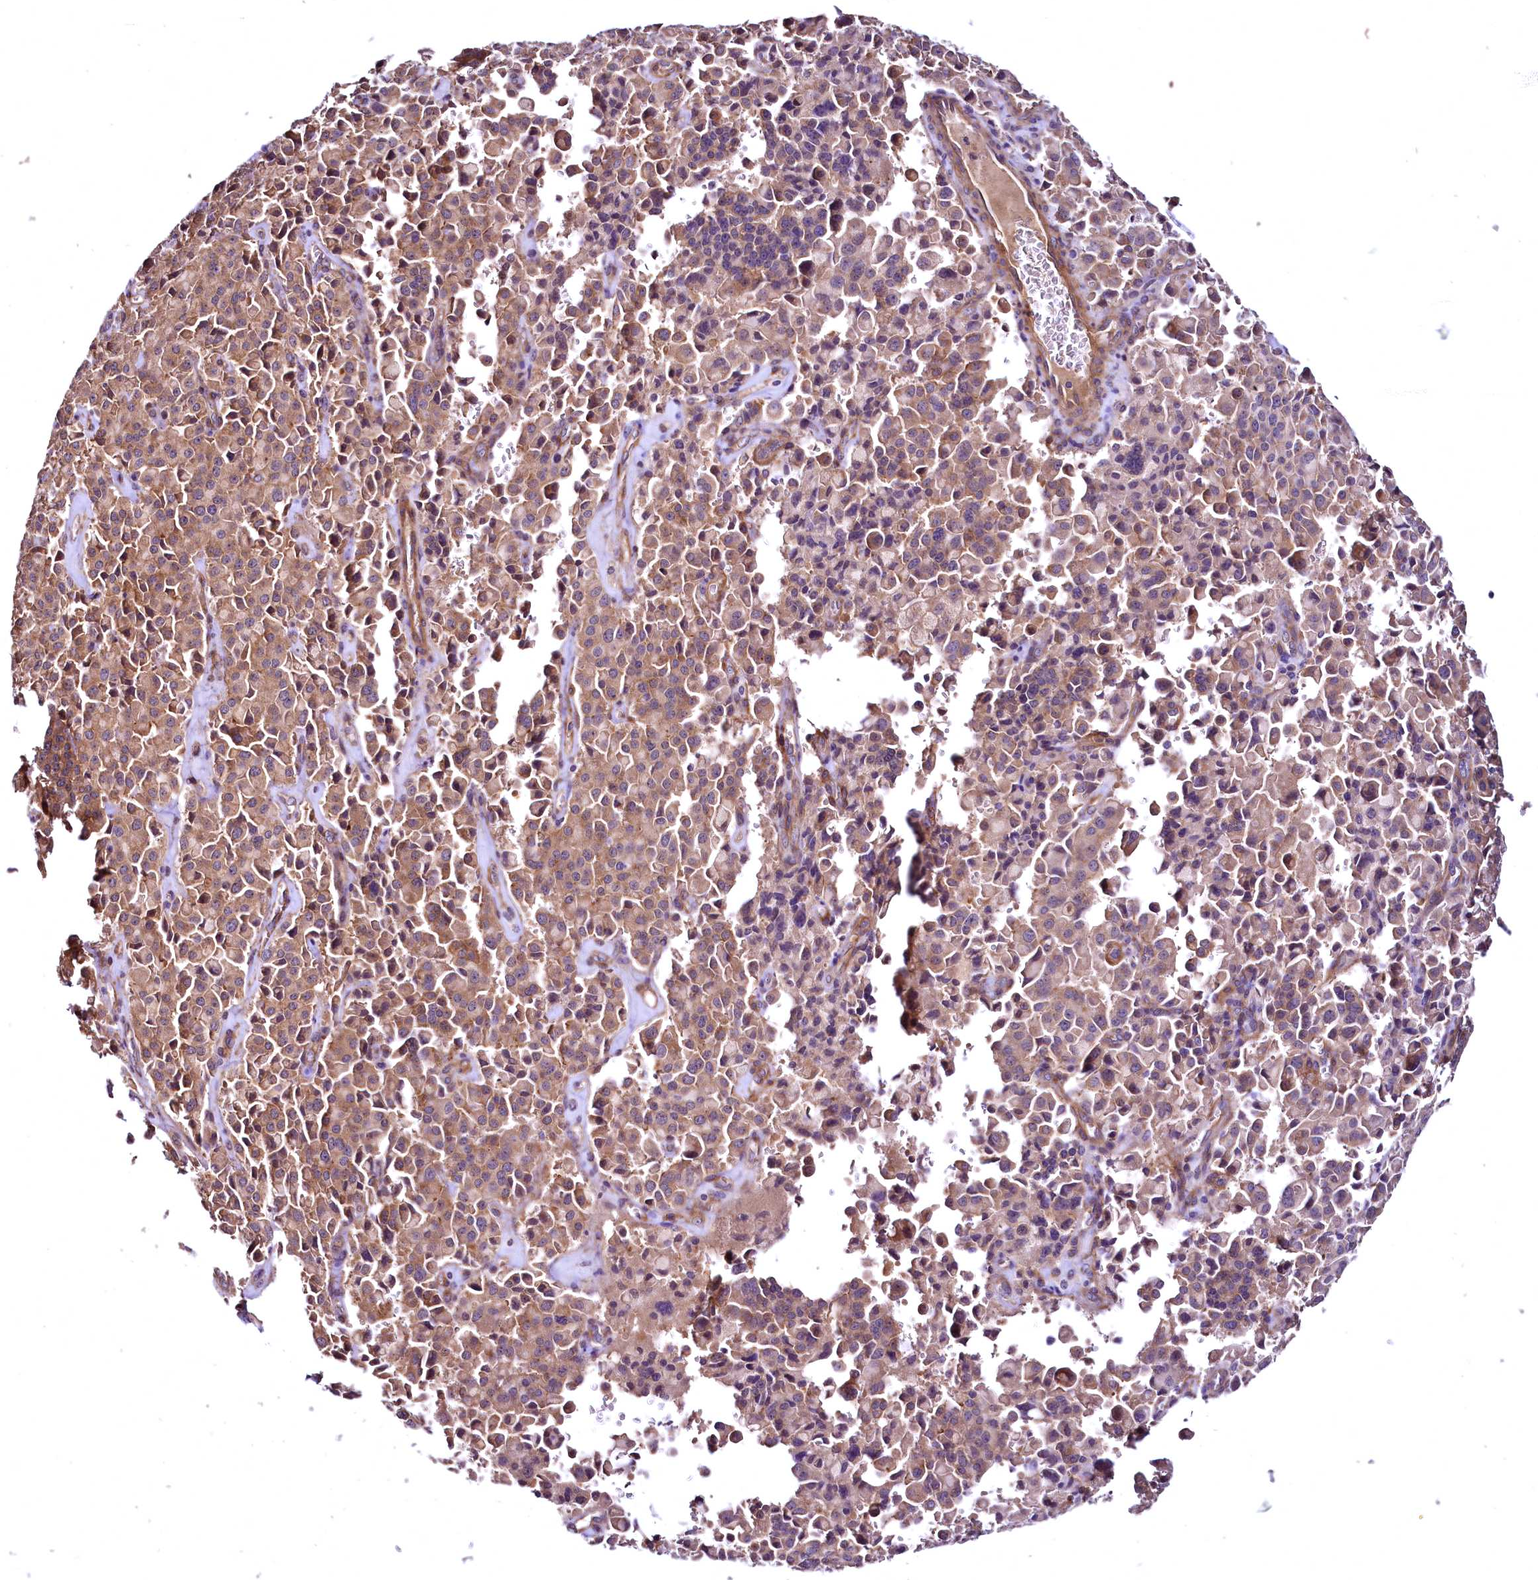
{"staining": {"intensity": "moderate", "quantity": ">75%", "location": "cytoplasmic/membranous"}, "tissue": "pancreatic cancer", "cell_type": "Tumor cells", "image_type": "cancer", "snomed": [{"axis": "morphology", "description": "Adenocarcinoma, NOS"}, {"axis": "topography", "description": "Pancreas"}], "caption": "Immunohistochemical staining of adenocarcinoma (pancreatic) displays medium levels of moderate cytoplasmic/membranous expression in about >75% of tumor cells.", "gene": "TBCEL", "patient": {"sex": "male", "age": 65}}